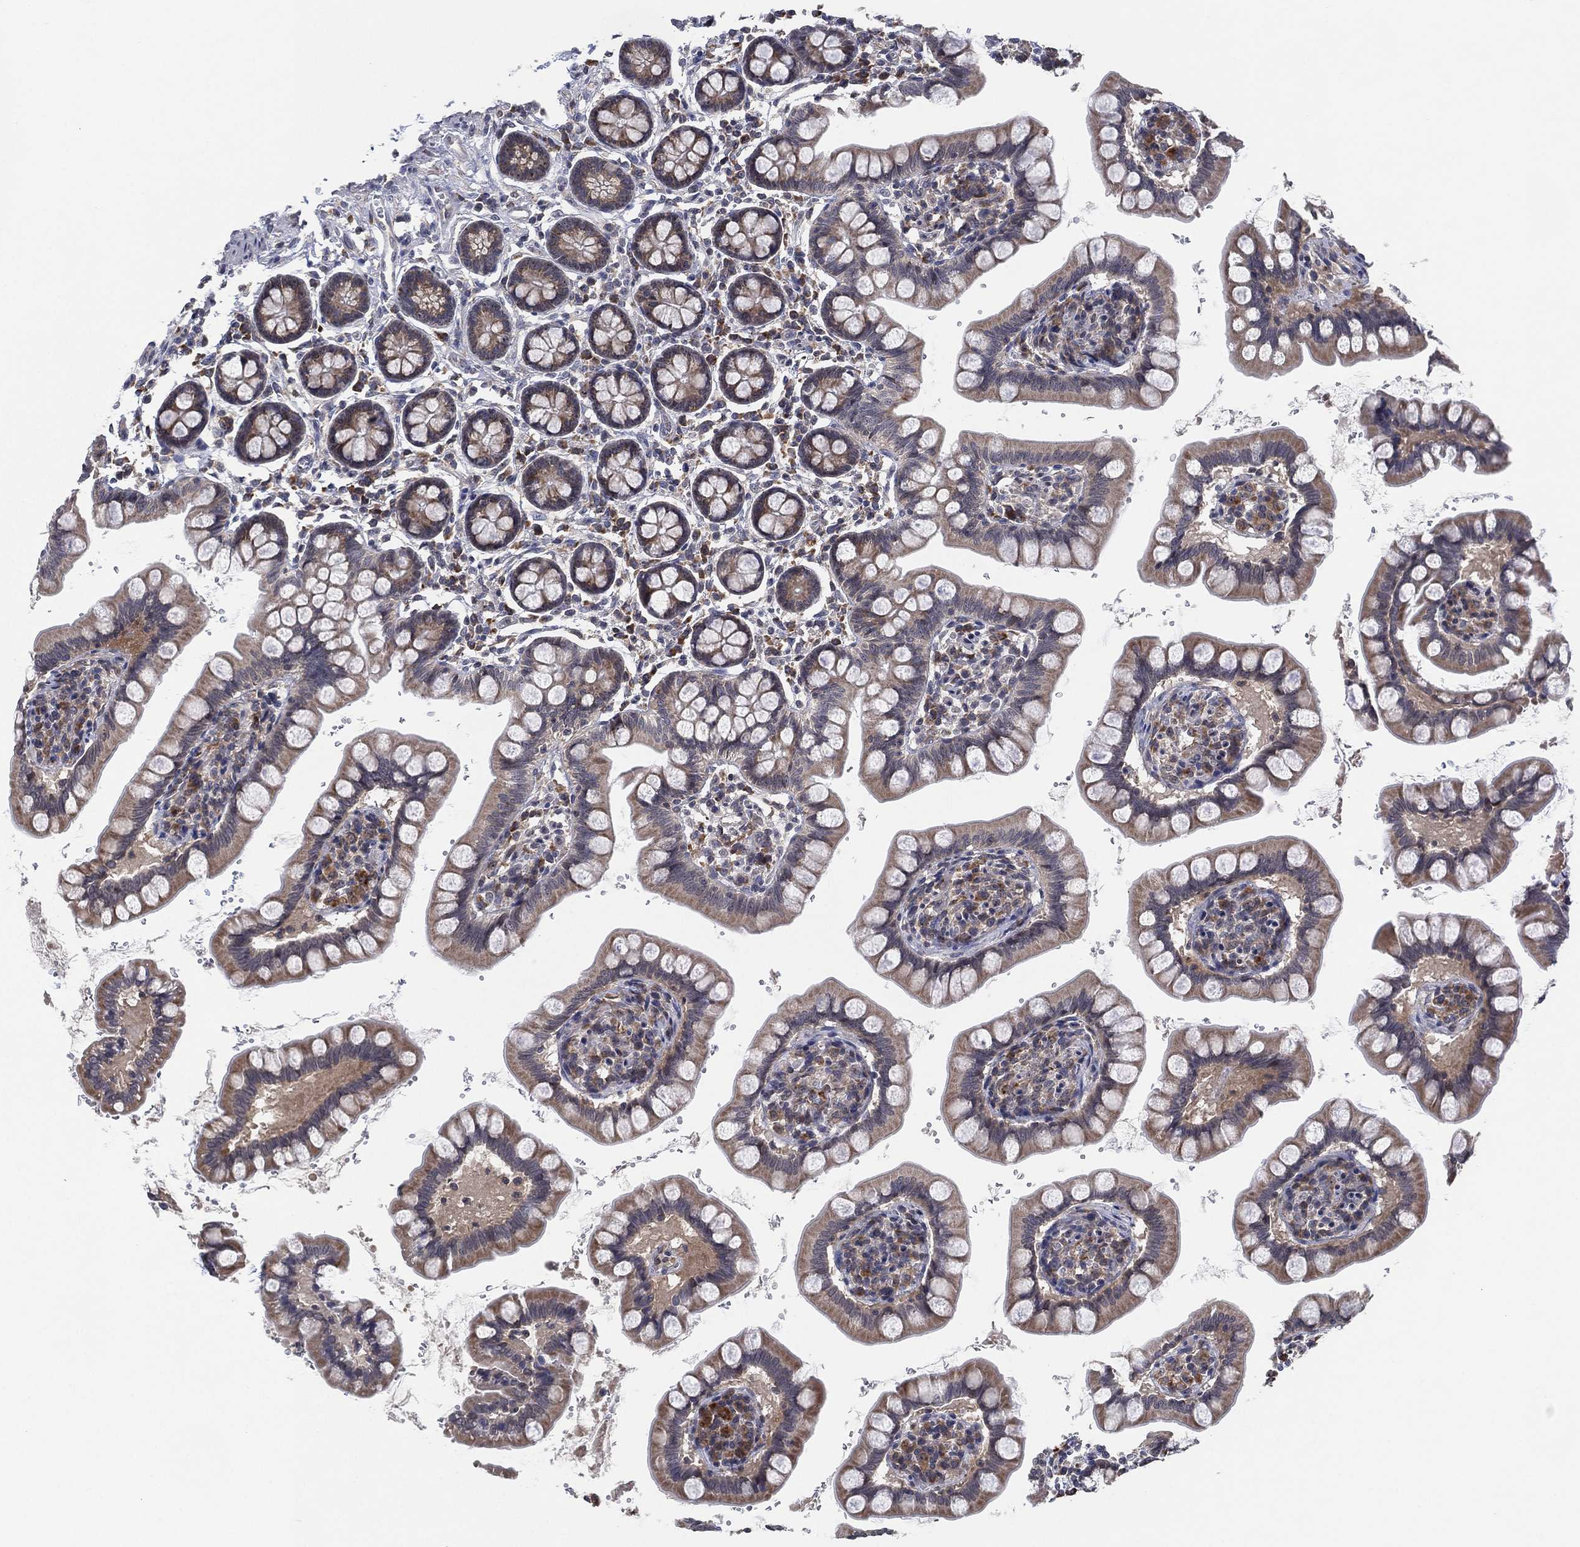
{"staining": {"intensity": "moderate", "quantity": "25%-75%", "location": "cytoplasmic/membranous"}, "tissue": "small intestine", "cell_type": "Glandular cells", "image_type": "normal", "snomed": [{"axis": "morphology", "description": "Normal tissue, NOS"}, {"axis": "topography", "description": "Small intestine"}], "caption": "The image shows a brown stain indicating the presence of a protein in the cytoplasmic/membranous of glandular cells in small intestine.", "gene": "FAM104A", "patient": {"sex": "female", "age": 56}}